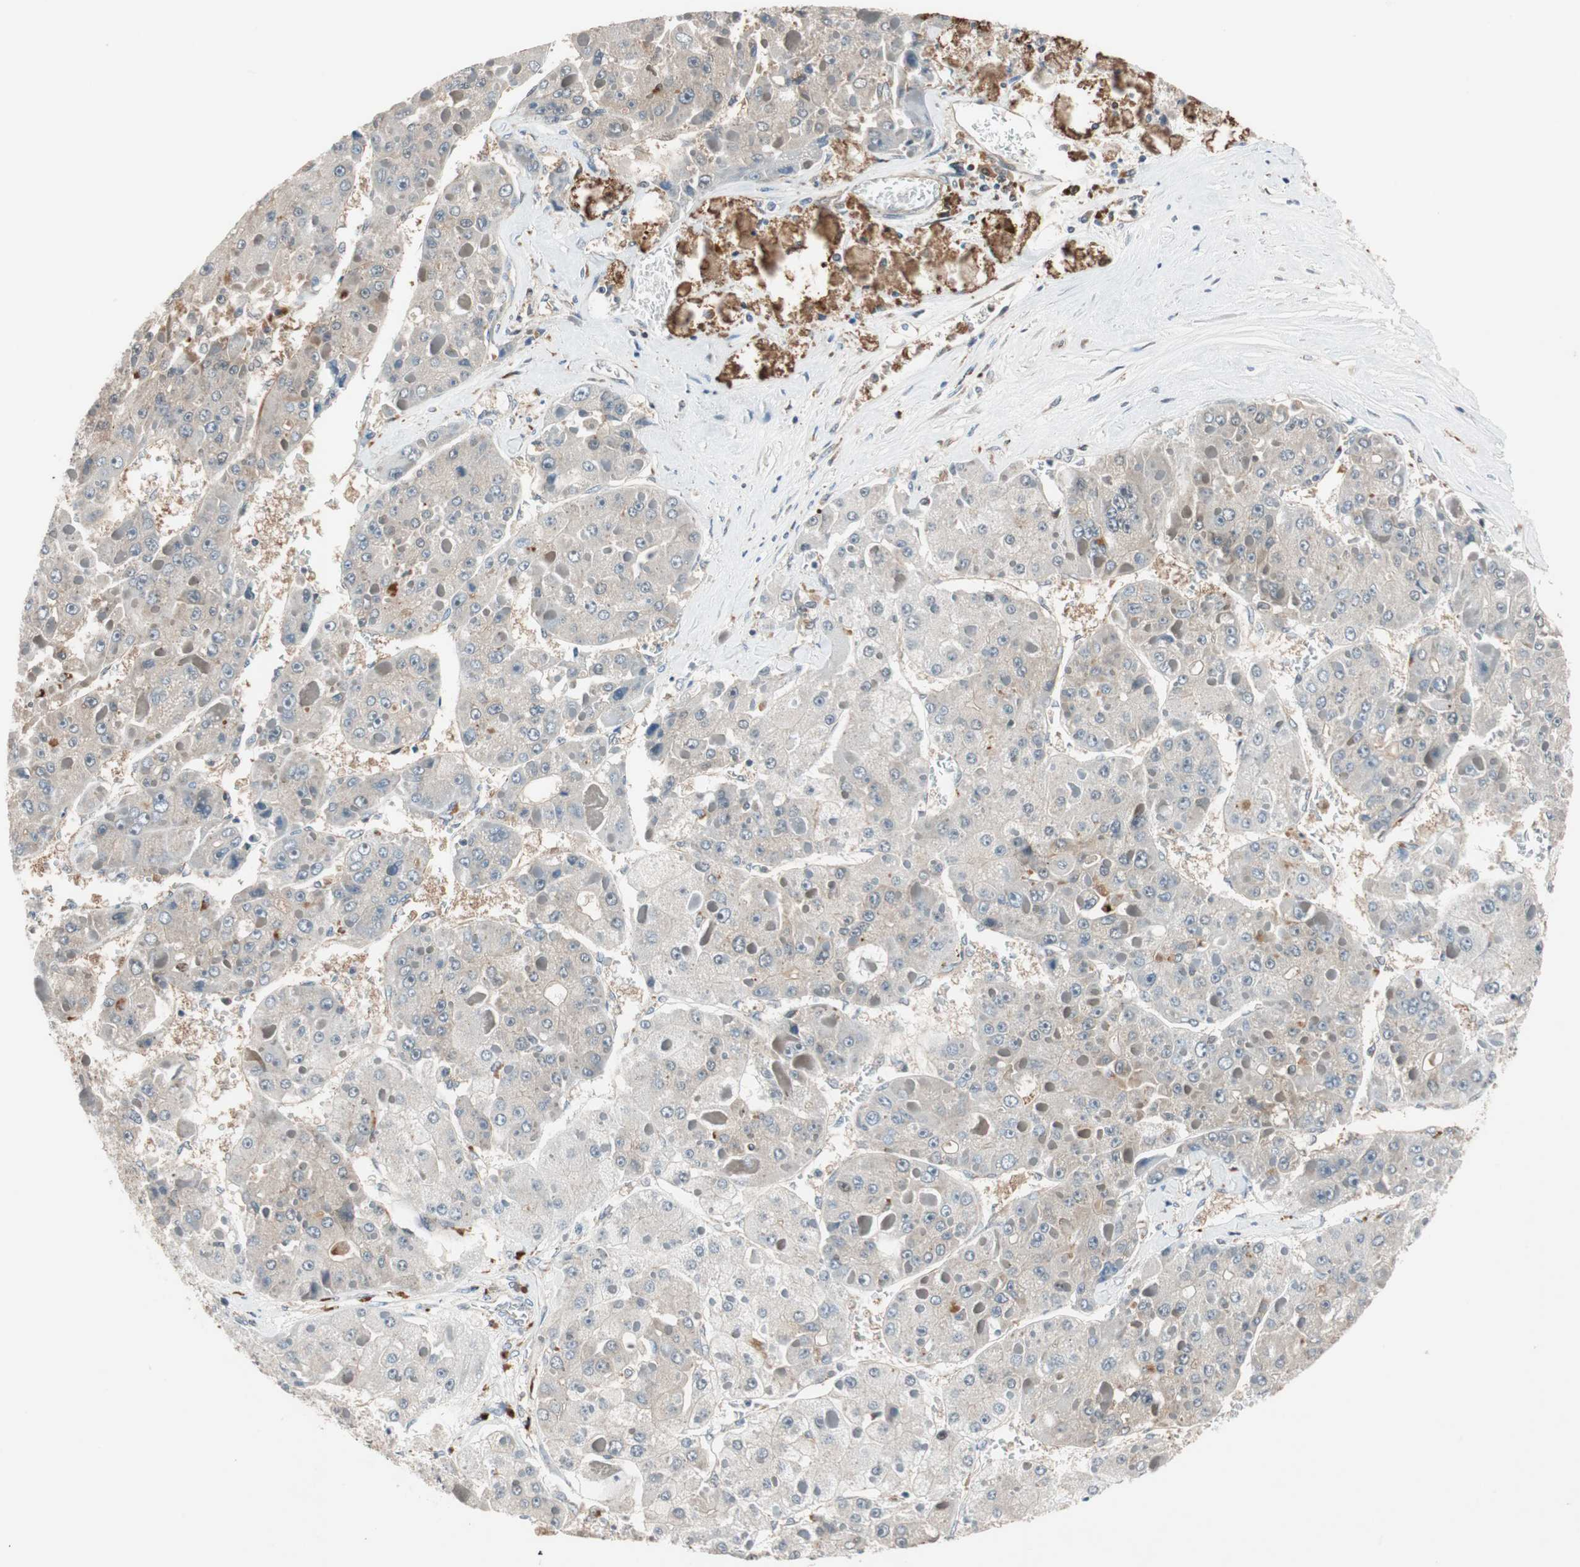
{"staining": {"intensity": "negative", "quantity": "none", "location": "none"}, "tissue": "liver cancer", "cell_type": "Tumor cells", "image_type": "cancer", "snomed": [{"axis": "morphology", "description": "Carcinoma, Hepatocellular, NOS"}, {"axis": "topography", "description": "Liver"}], "caption": "Tumor cells show no significant protein positivity in liver cancer. Nuclei are stained in blue.", "gene": "PIK3R3", "patient": {"sex": "female", "age": 73}}